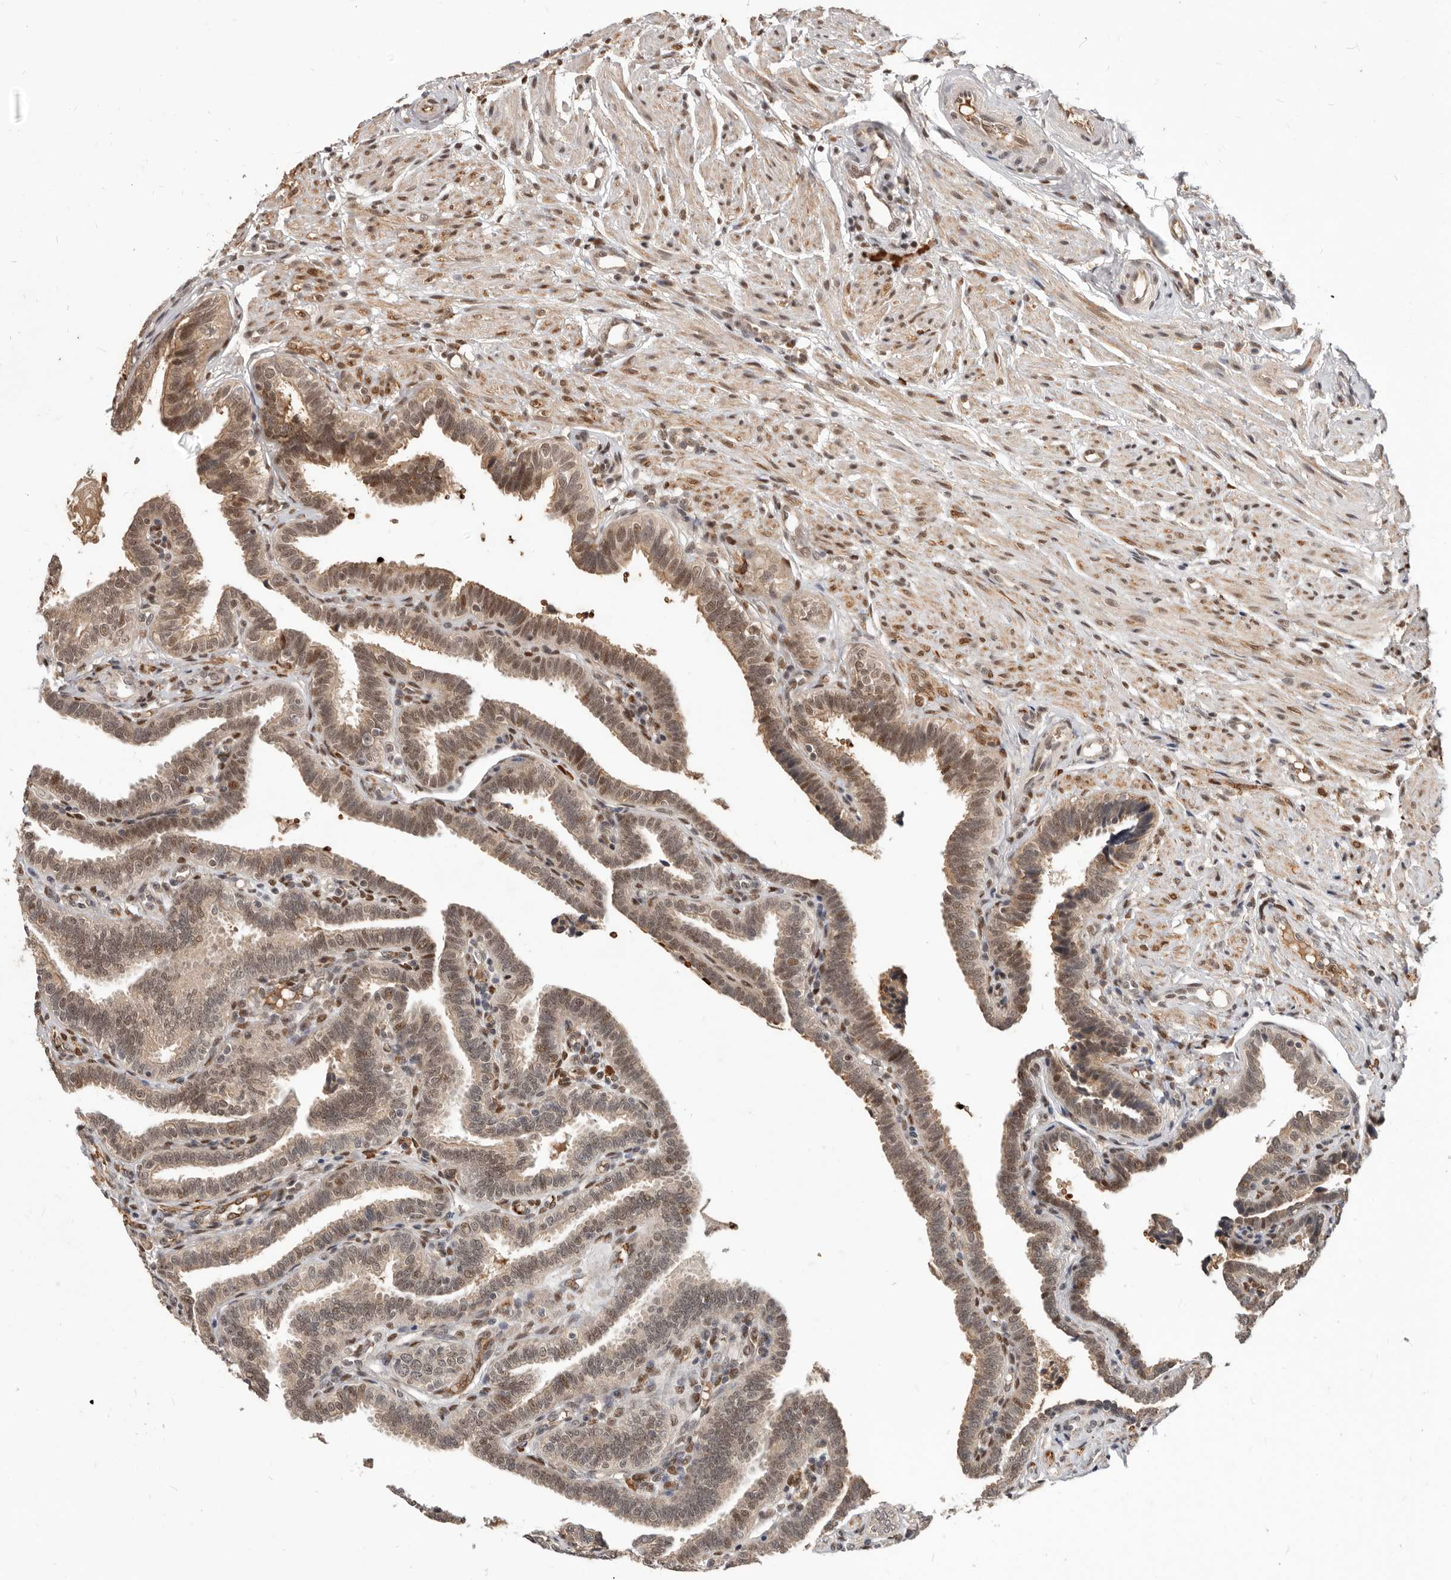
{"staining": {"intensity": "moderate", "quantity": ">75%", "location": "cytoplasmic/membranous,nuclear"}, "tissue": "fallopian tube", "cell_type": "Glandular cells", "image_type": "normal", "snomed": [{"axis": "morphology", "description": "Normal tissue, NOS"}, {"axis": "topography", "description": "Fallopian tube"}], "caption": "Normal fallopian tube demonstrates moderate cytoplasmic/membranous,nuclear staining in about >75% of glandular cells Using DAB (brown) and hematoxylin (blue) stains, captured at high magnification using brightfield microscopy..", "gene": "NCOA3", "patient": {"sex": "female", "age": 39}}